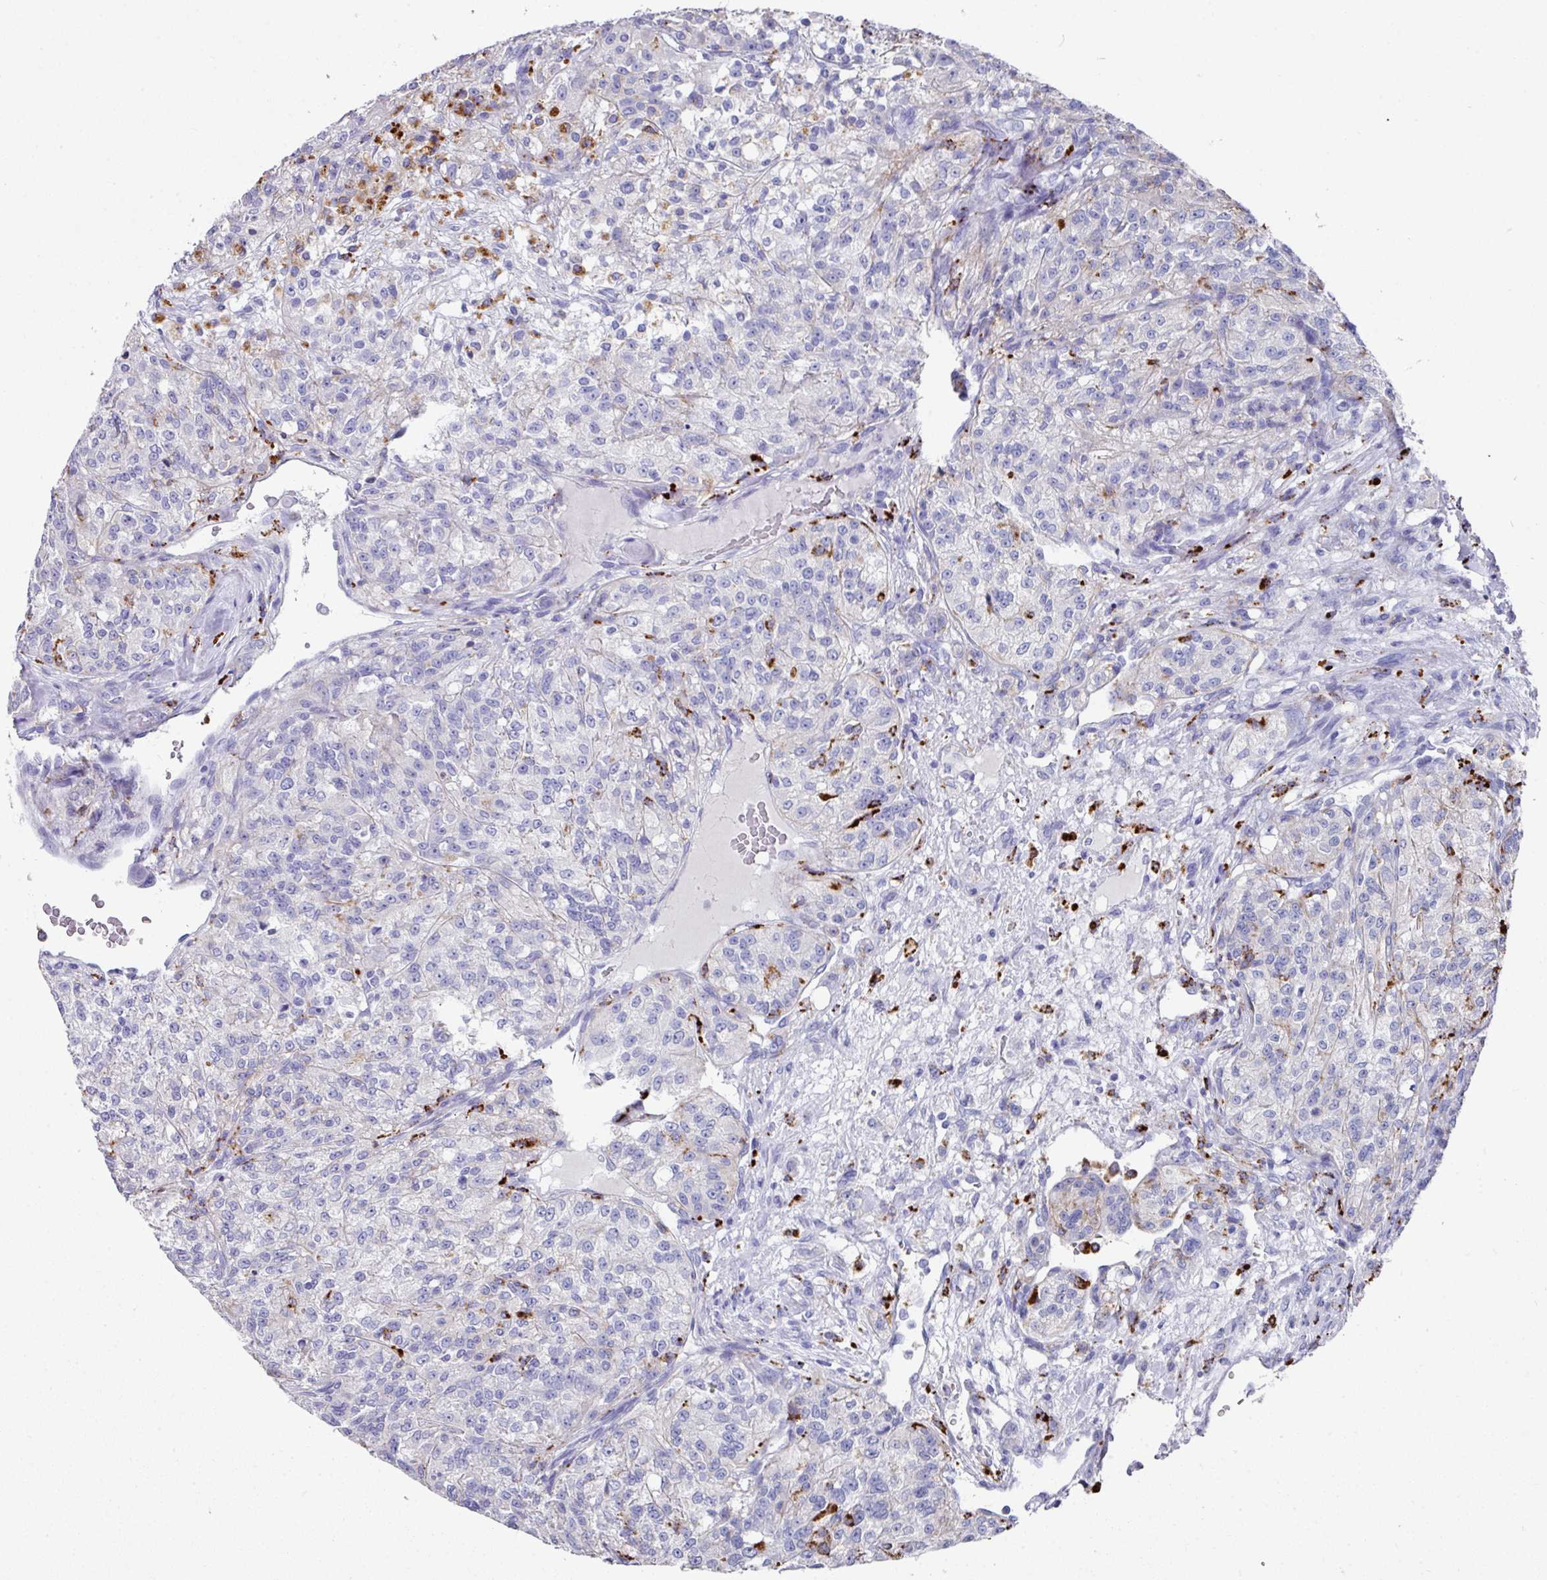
{"staining": {"intensity": "negative", "quantity": "none", "location": "none"}, "tissue": "renal cancer", "cell_type": "Tumor cells", "image_type": "cancer", "snomed": [{"axis": "morphology", "description": "Adenocarcinoma, NOS"}, {"axis": "topography", "description": "Kidney"}], "caption": "Immunohistochemical staining of human renal adenocarcinoma shows no significant staining in tumor cells. (Stains: DAB immunohistochemistry with hematoxylin counter stain, Microscopy: brightfield microscopy at high magnification).", "gene": "CPVL", "patient": {"sex": "female", "age": 63}}